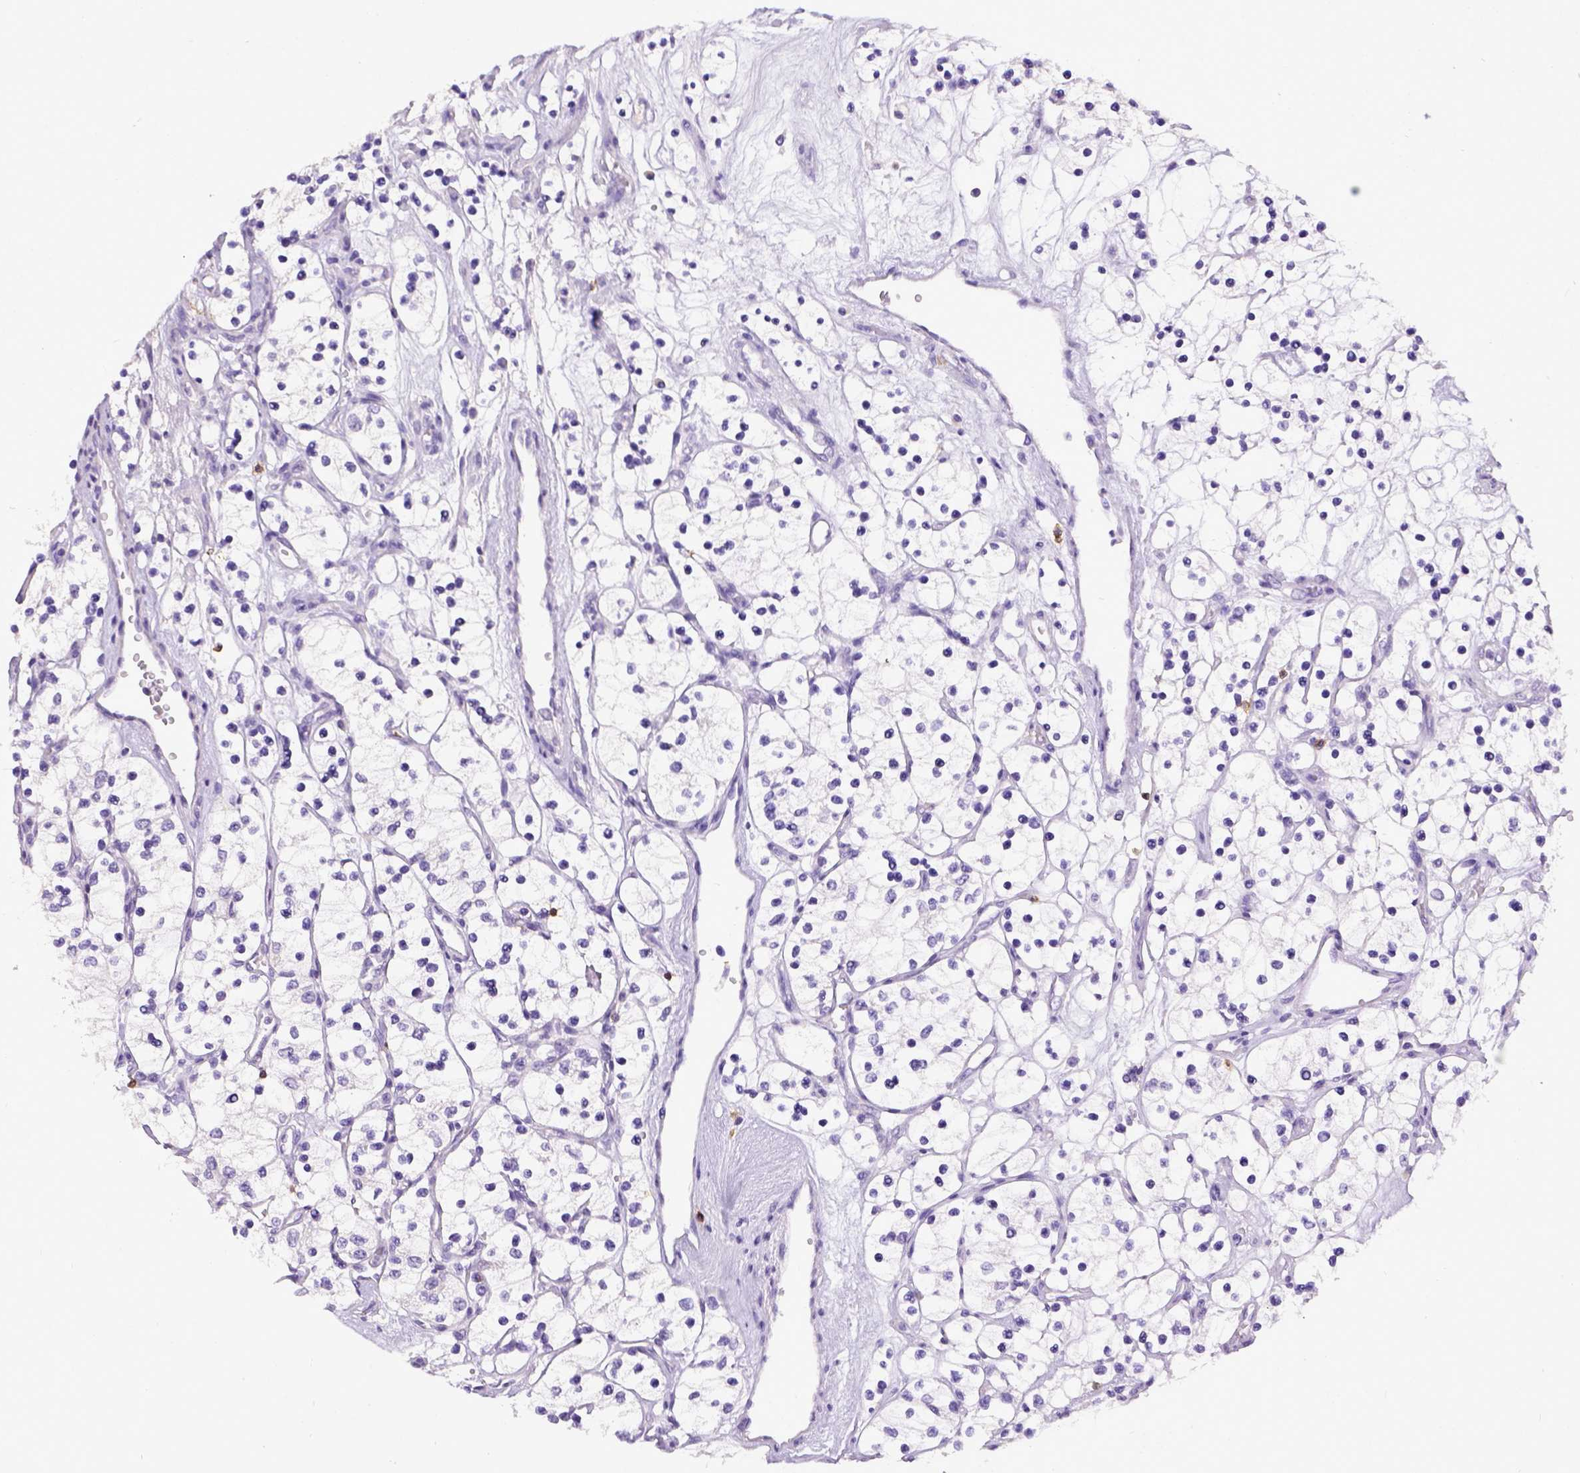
{"staining": {"intensity": "negative", "quantity": "none", "location": "none"}, "tissue": "renal cancer", "cell_type": "Tumor cells", "image_type": "cancer", "snomed": [{"axis": "morphology", "description": "Adenocarcinoma, NOS"}, {"axis": "topography", "description": "Kidney"}], "caption": "Tumor cells show no significant expression in adenocarcinoma (renal).", "gene": "CD3E", "patient": {"sex": "female", "age": 69}}